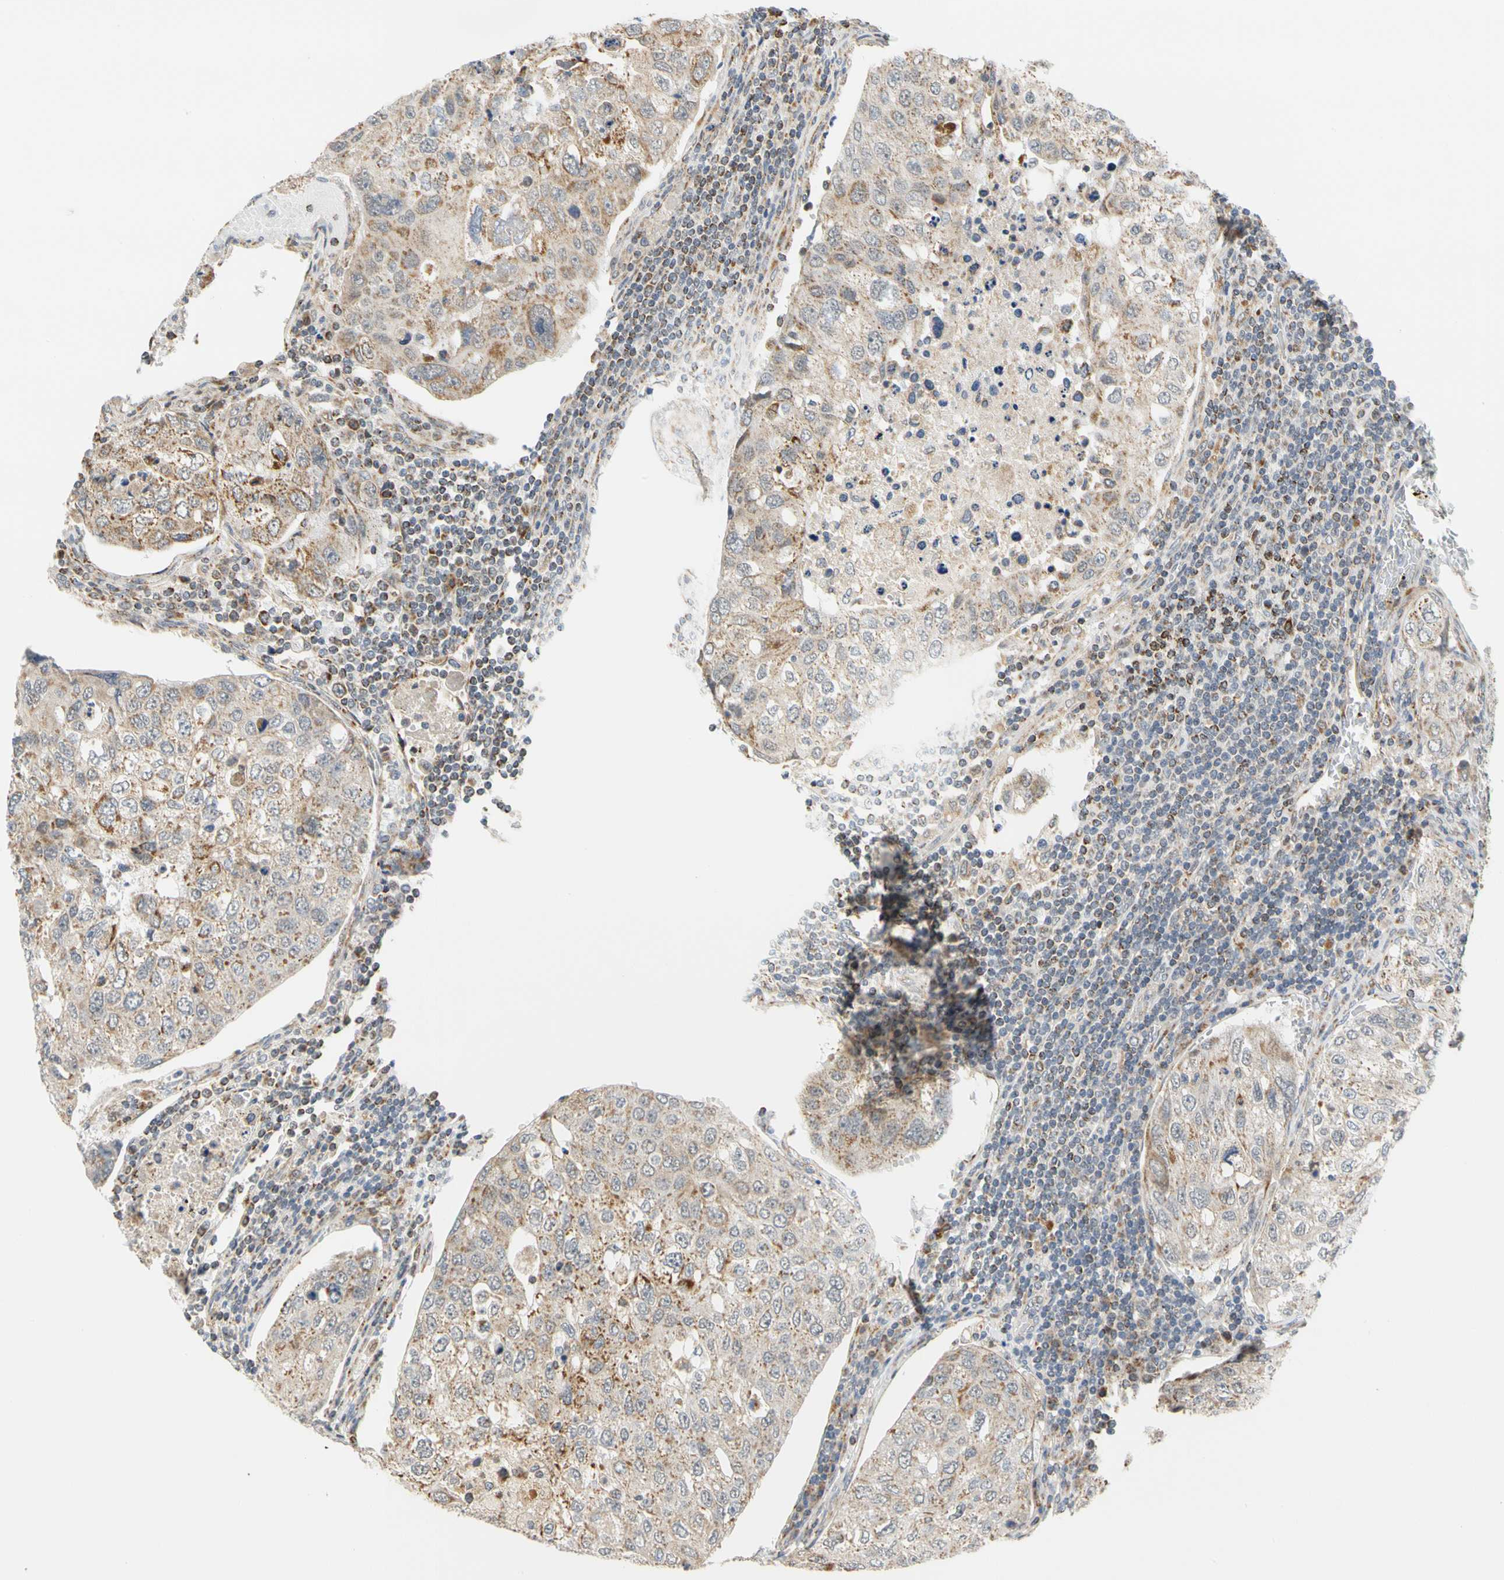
{"staining": {"intensity": "weak", "quantity": ">75%", "location": "cytoplasmic/membranous"}, "tissue": "urothelial cancer", "cell_type": "Tumor cells", "image_type": "cancer", "snomed": [{"axis": "morphology", "description": "Urothelial carcinoma, High grade"}, {"axis": "topography", "description": "Lymph node"}, {"axis": "topography", "description": "Urinary bladder"}], "caption": "This image shows urothelial cancer stained with immunohistochemistry (IHC) to label a protein in brown. The cytoplasmic/membranous of tumor cells show weak positivity for the protein. Nuclei are counter-stained blue.", "gene": "SFXN3", "patient": {"sex": "male", "age": 51}}